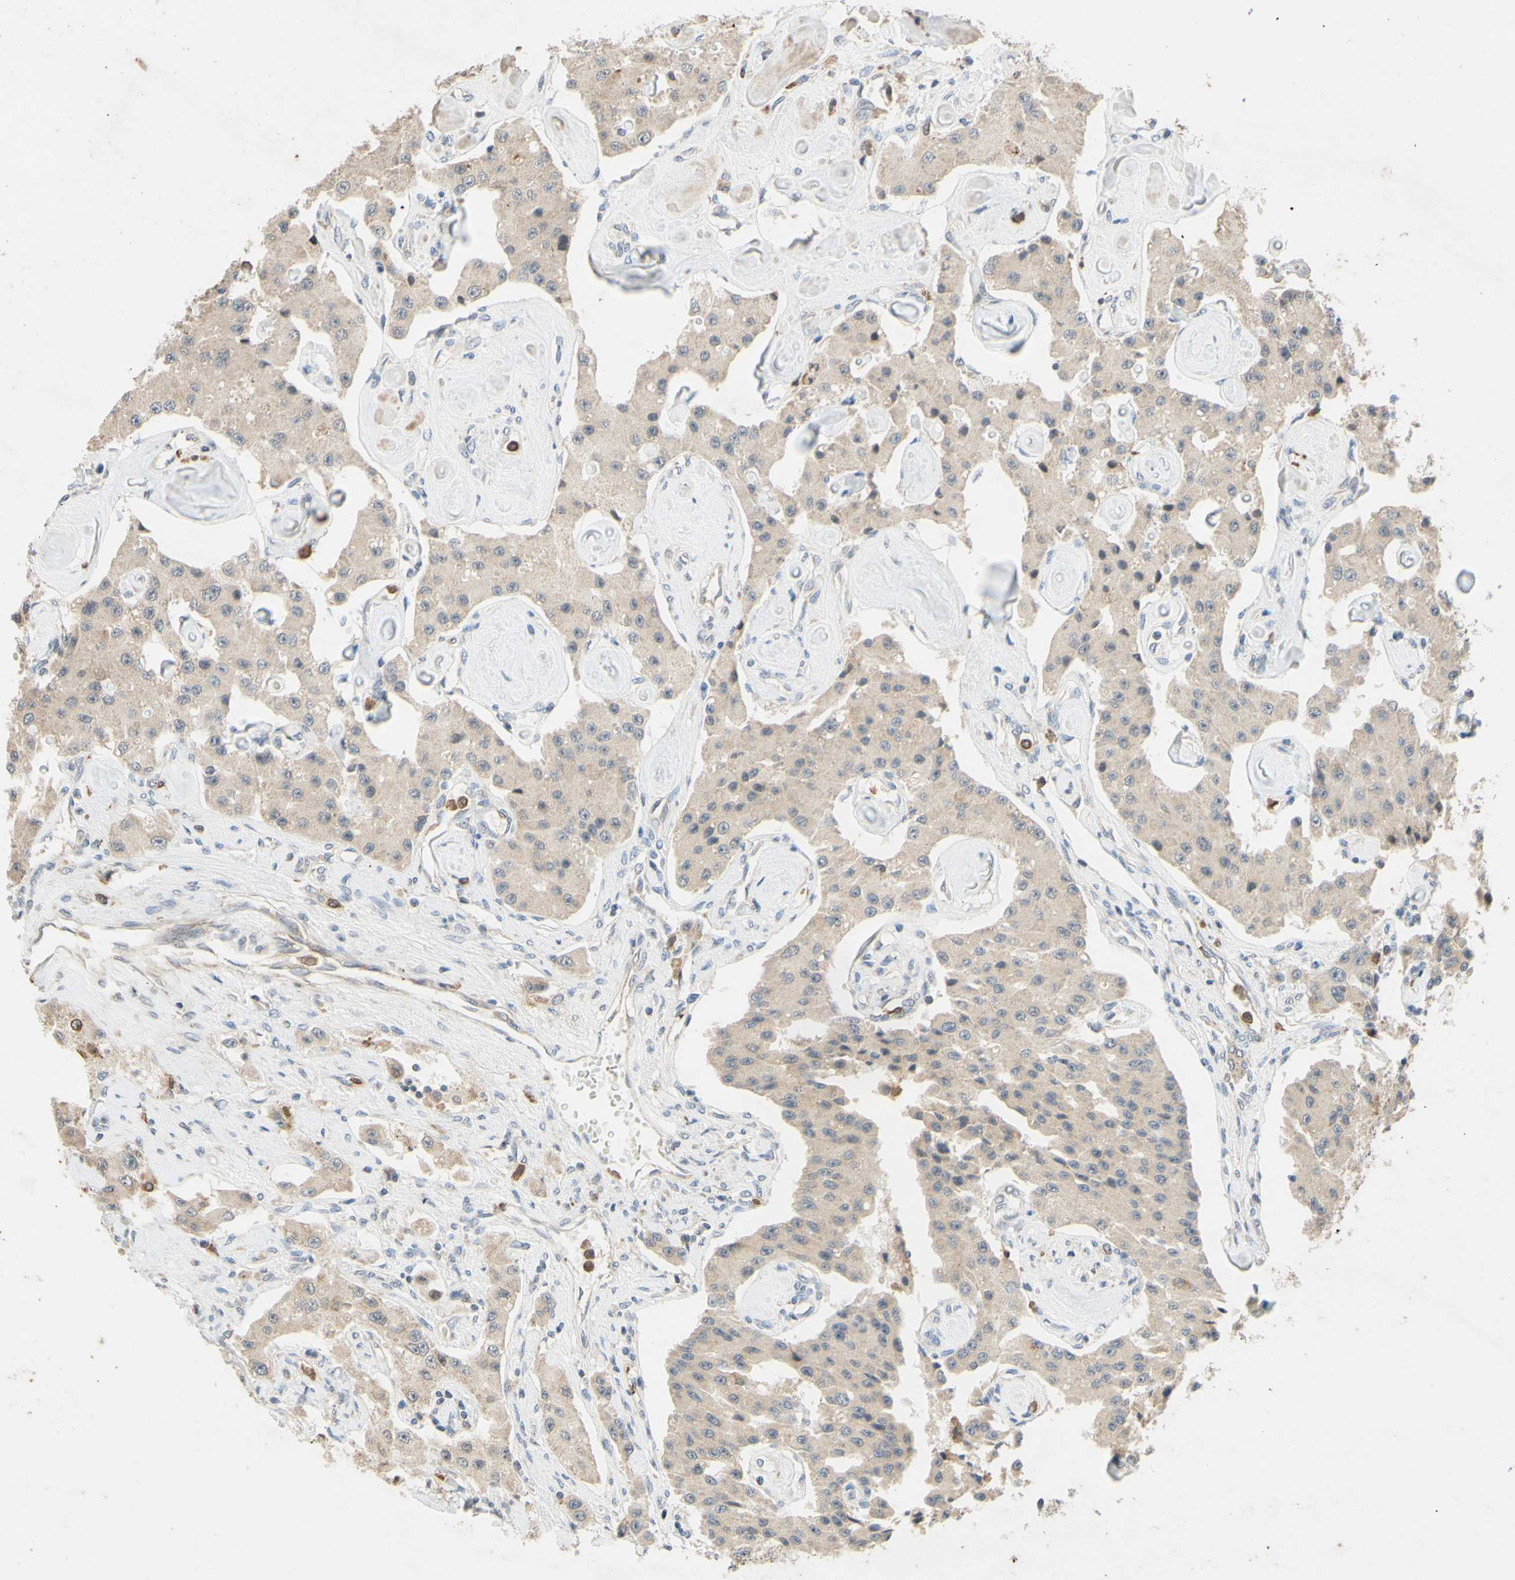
{"staining": {"intensity": "weak", "quantity": ">75%", "location": "cytoplasmic/membranous"}, "tissue": "carcinoid", "cell_type": "Tumor cells", "image_type": "cancer", "snomed": [{"axis": "morphology", "description": "Carcinoid, malignant, NOS"}, {"axis": "topography", "description": "Pancreas"}], "caption": "A micrograph of malignant carcinoid stained for a protein reveals weak cytoplasmic/membranous brown staining in tumor cells. (DAB (3,3'-diaminobenzidine) = brown stain, brightfield microscopy at high magnification).", "gene": "GATA1", "patient": {"sex": "male", "age": 41}}